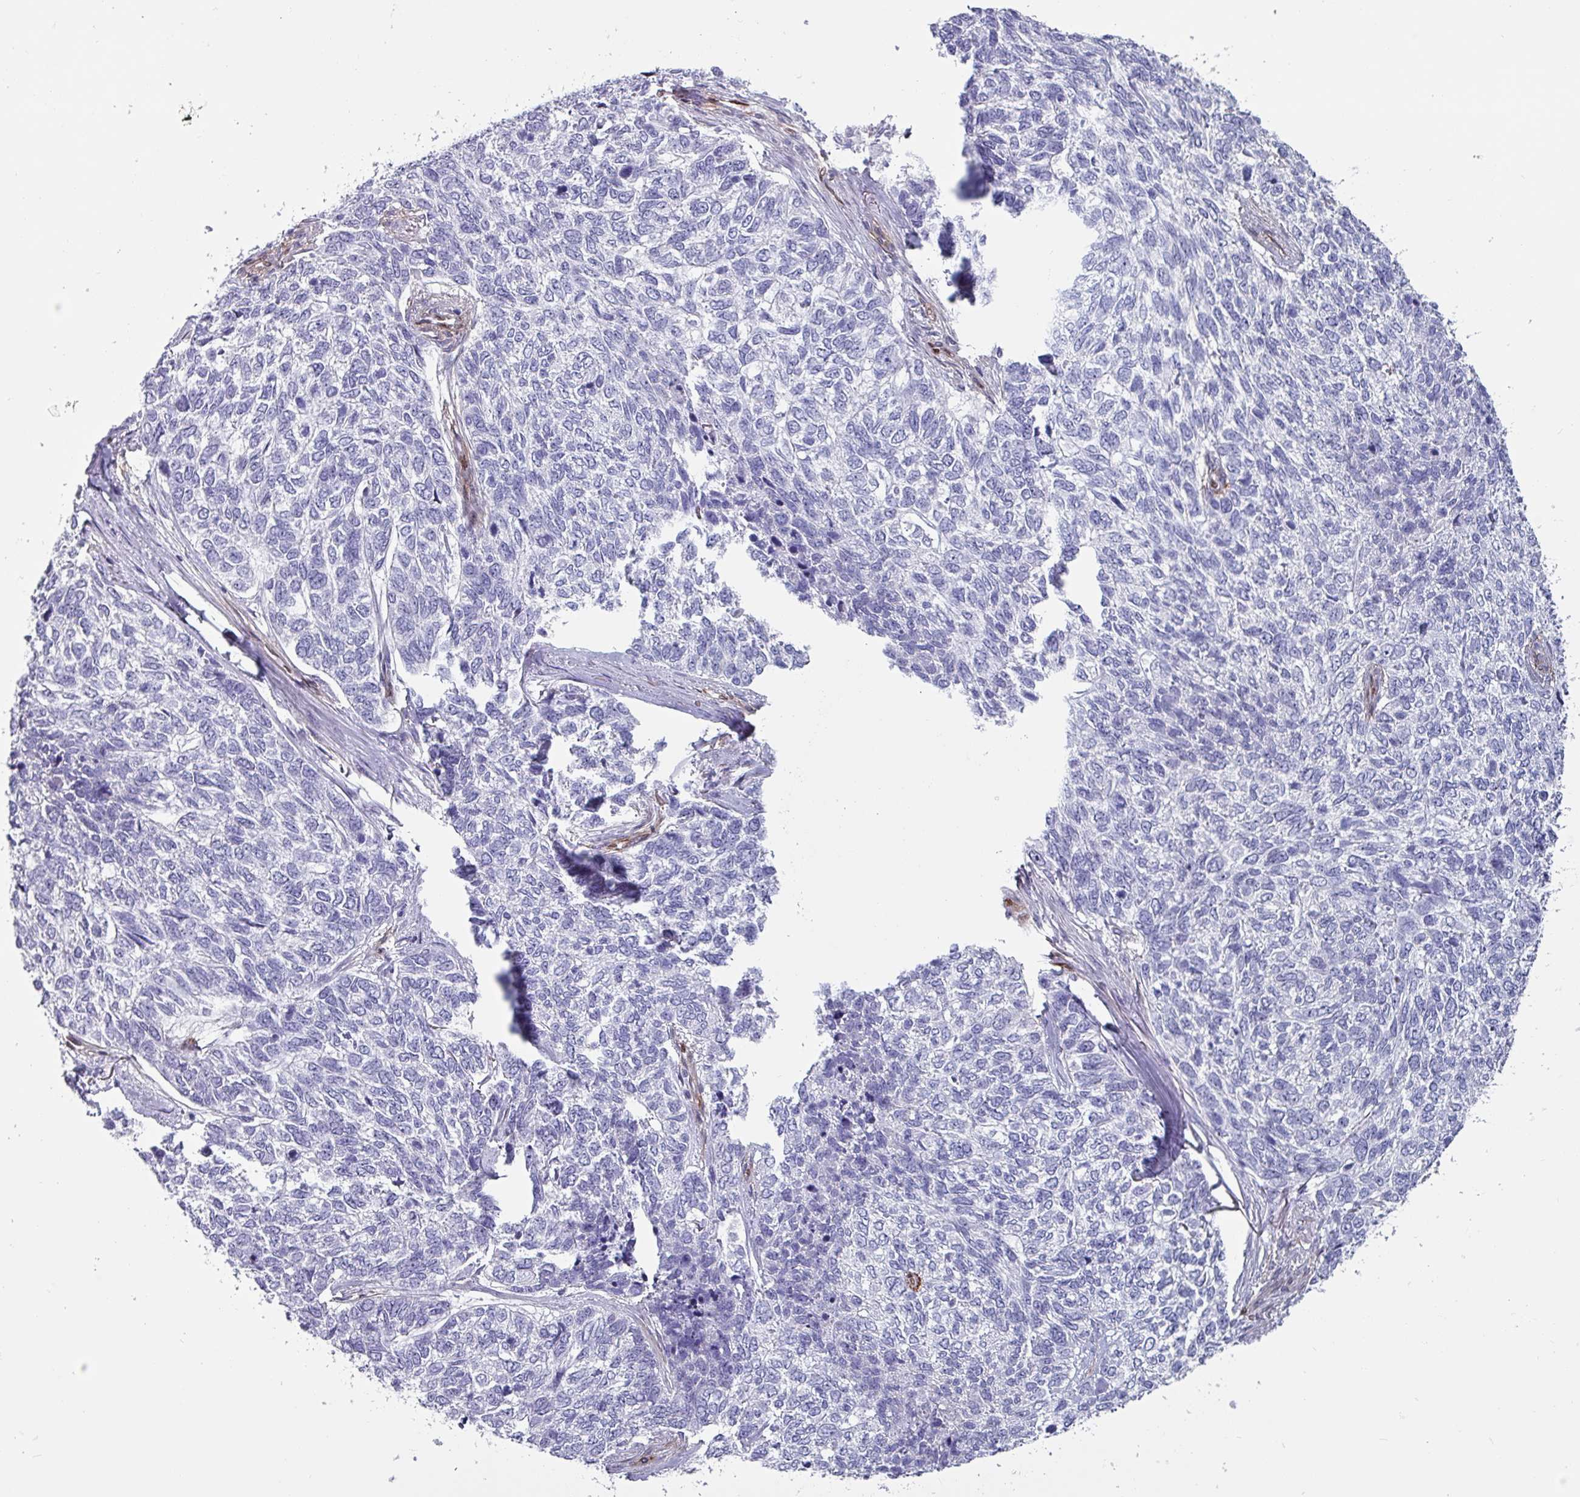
{"staining": {"intensity": "negative", "quantity": "none", "location": "none"}, "tissue": "skin cancer", "cell_type": "Tumor cells", "image_type": "cancer", "snomed": [{"axis": "morphology", "description": "Basal cell carcinoma"}, {"axis": "topography", "description": "Skin"}], "caption": "DAB immunohistochemical staining of human skin cancer (basal cell carcinoma) displays no significant staining in tumor cells.", "gene": "ZNF816-ZNF321P", "patient": {"sex": "female", "age": 65}}